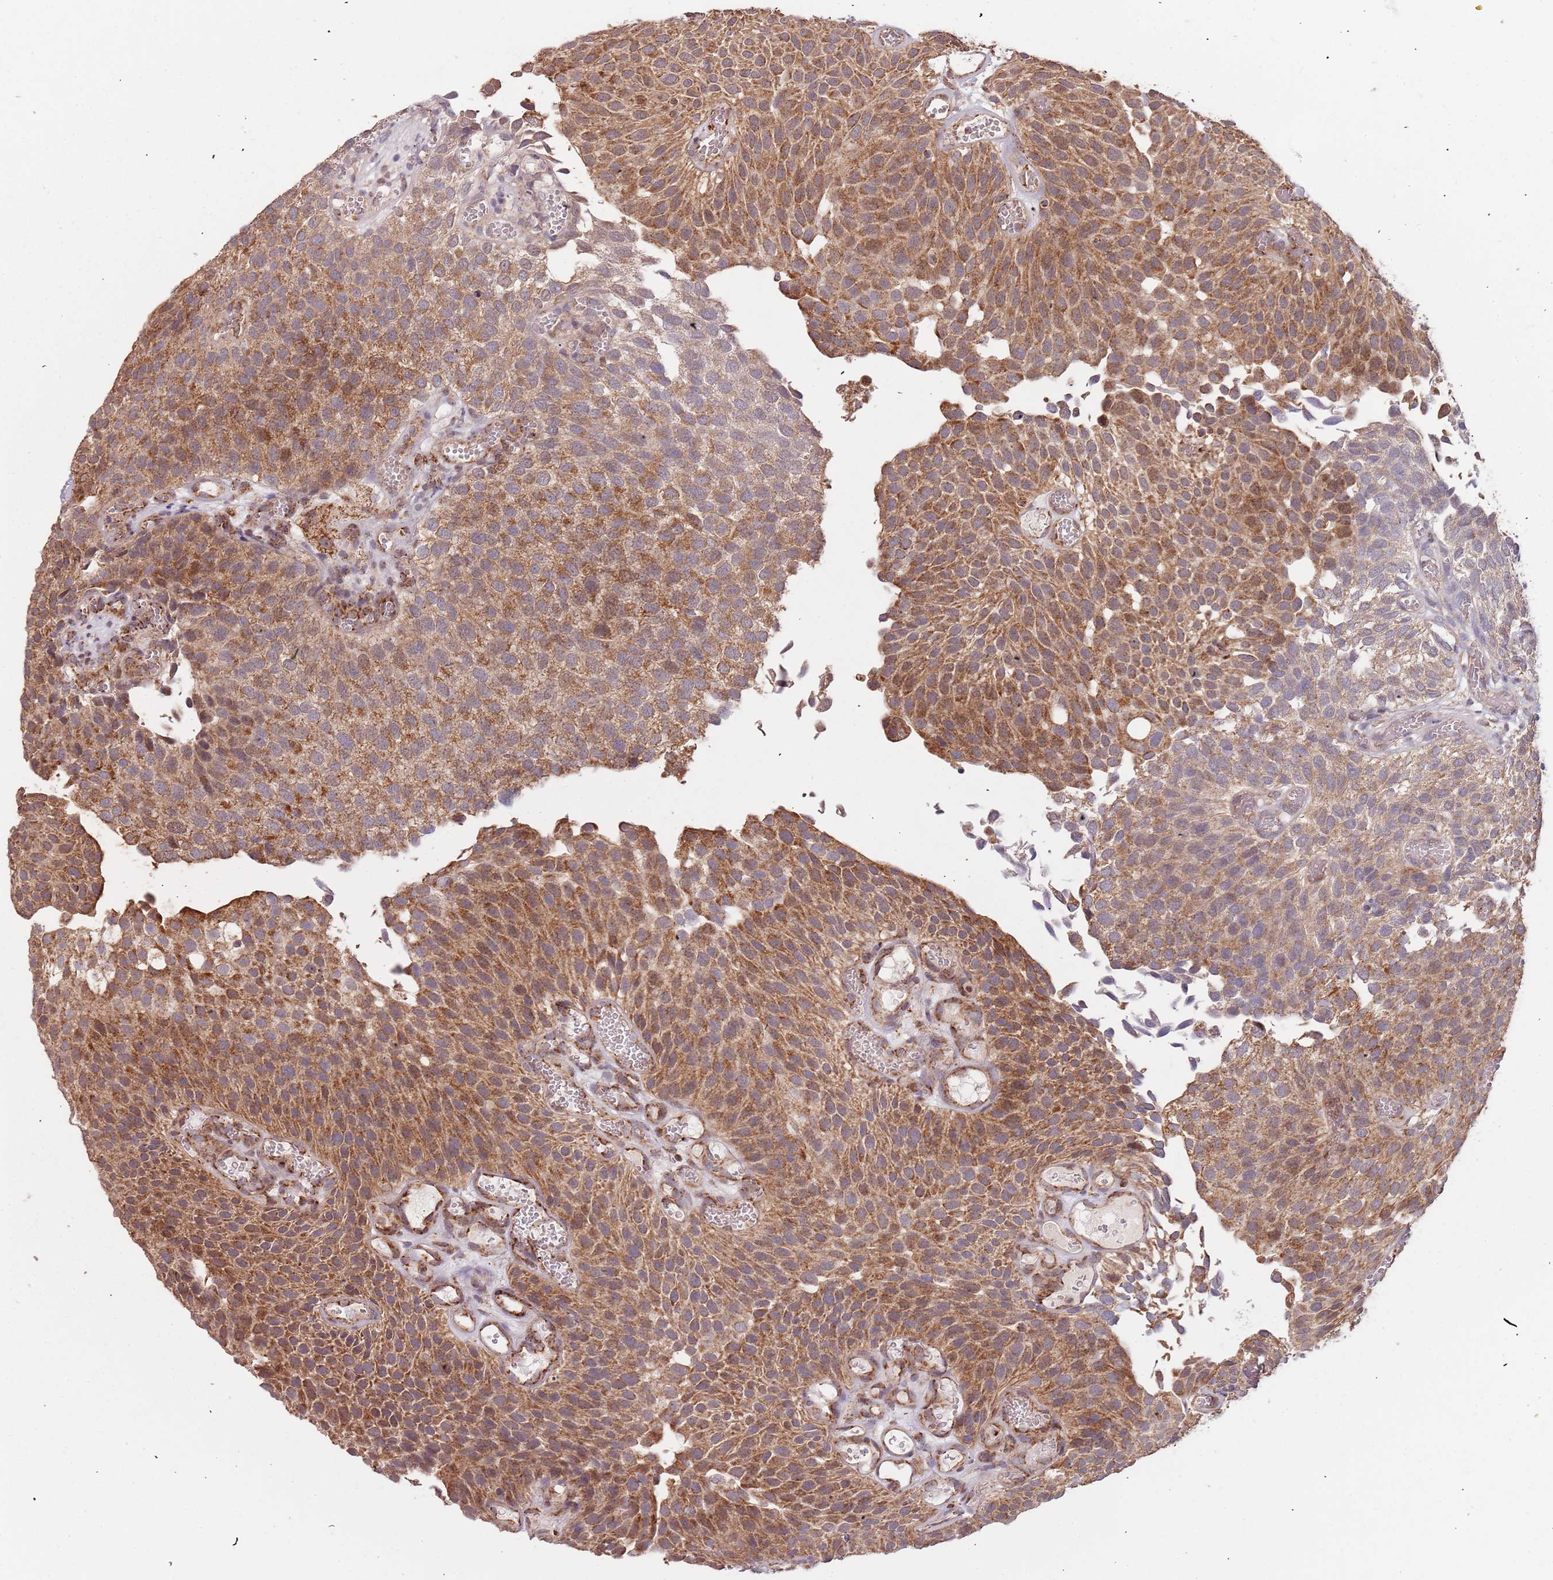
{"staining": {"intensity": "moderate", "quantity": ">75%", "location": "cytoplasmic/membranous"}, "tissue": "urothelial cancer", "cell_type": "Tumor cells", "image_type": "cancer", "snomed": [{"axis": "morphology", "description": "Urothelial carcinoma, Low grade"}, {"axis": "topography", "description": "Urinary bladder"}], "caption": "A high-resolution photomicrograph shows immunohistochemistry staining of urothelial carcinoma (low-grade), which displays moderate cytoplasmic/membranous positivity in approximately >75% of tumor cells. (Brightfield microscopy of DAB IHC at high magnification).", "gene": "IL17RD", "patient": {"sex": "male", "age": 89}}